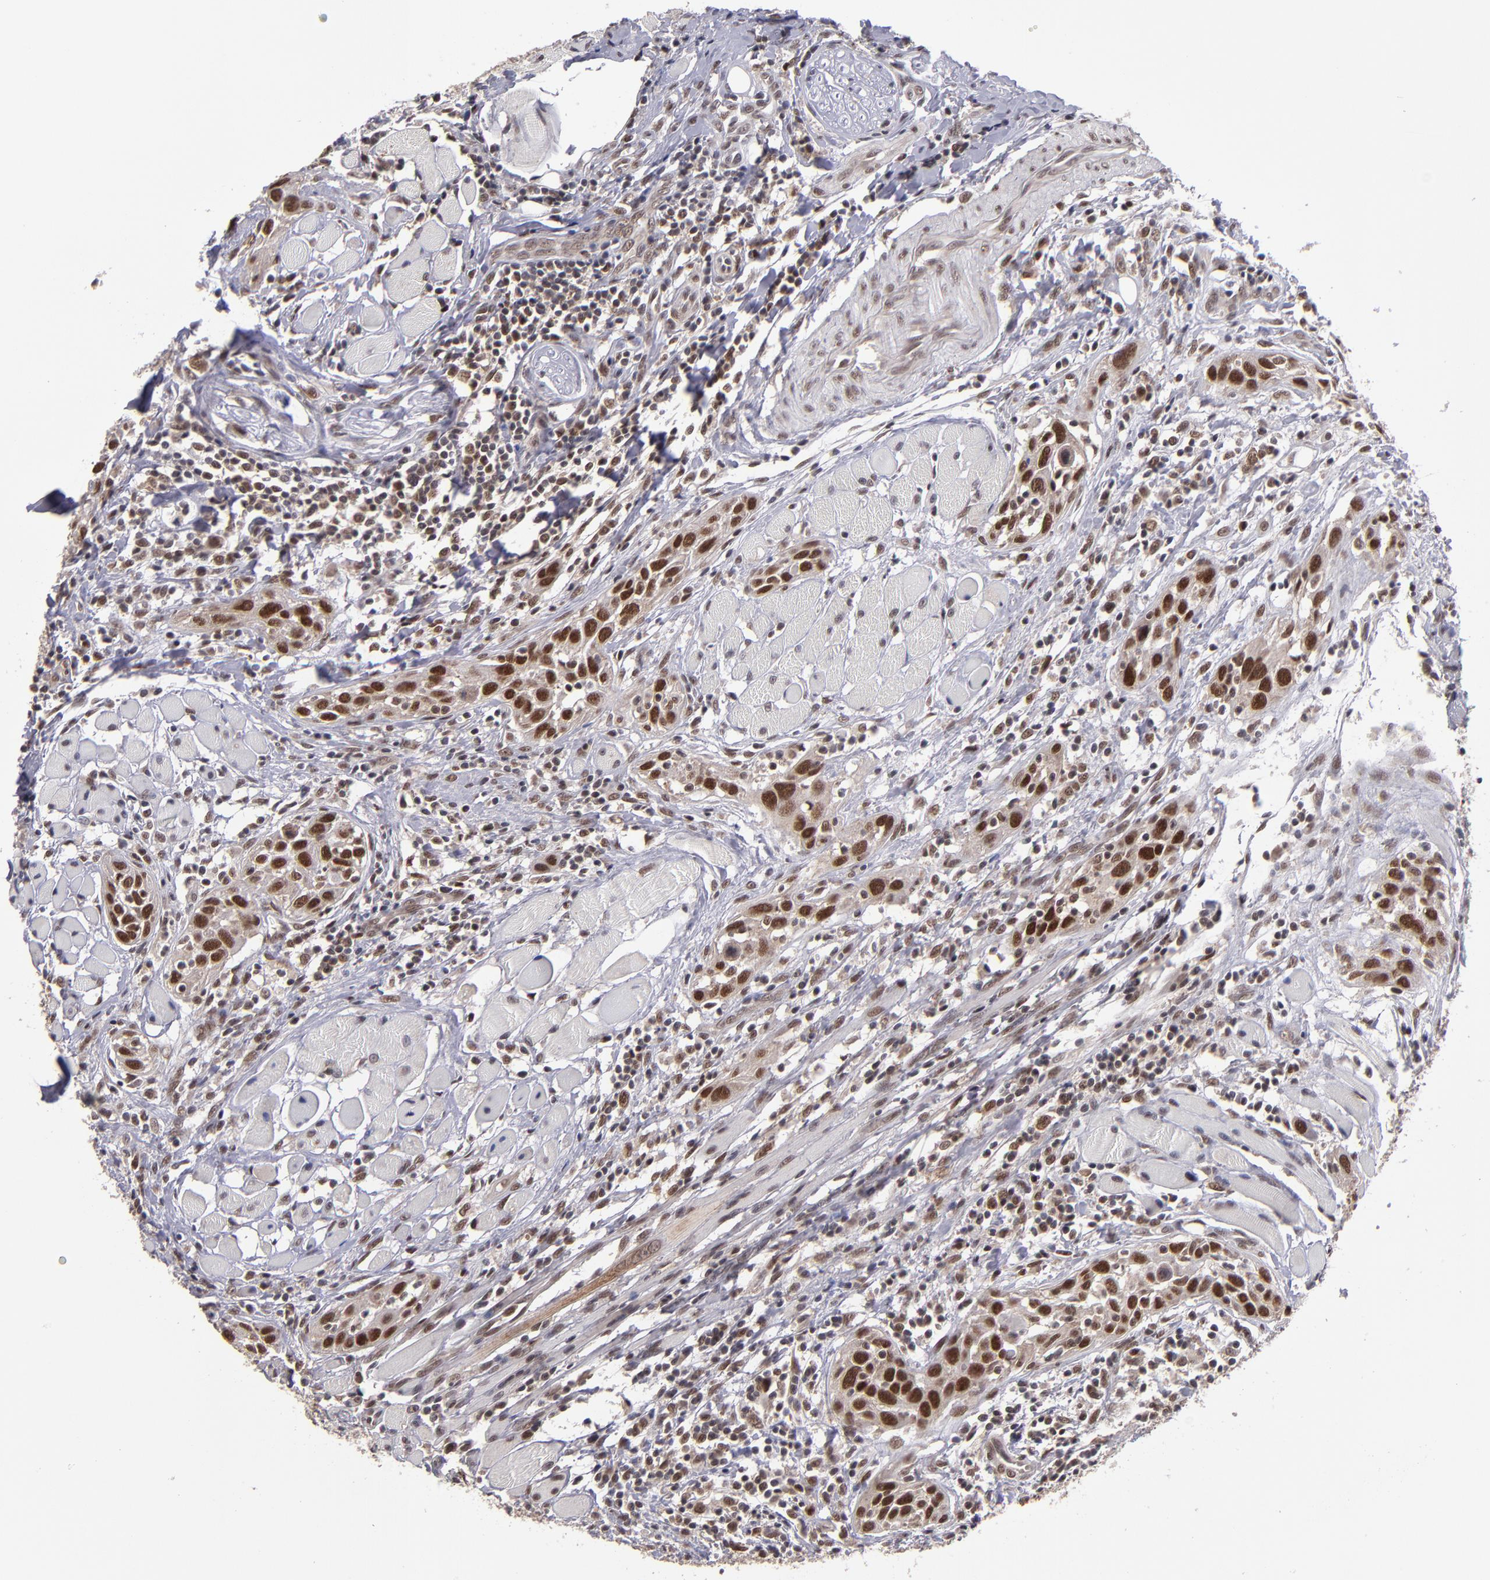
{"staining": {"intensity": "strong", "quantity": ">75%", "location": "nuclear"}, "tissue": "head and neck cancer", "cell_type": "Tumor cells", "image_type": "cancer", "snomed": [{"axis": "morphology", "description": "Squamous cell carcinoma, NOS"}, {"axis": "topography", "description": "Oral tissue"}, {"axis": "topography", "description": "Head-Neck"}], "caption": "Tumor cells demonstrate high levels of strong nuclear expression in approximately >75% of cells in head and neck squamous cell carcinoma. Nuclei are stained in blue.", "gene": "EP300", "patient": {"sex": "female", "age": 50}}